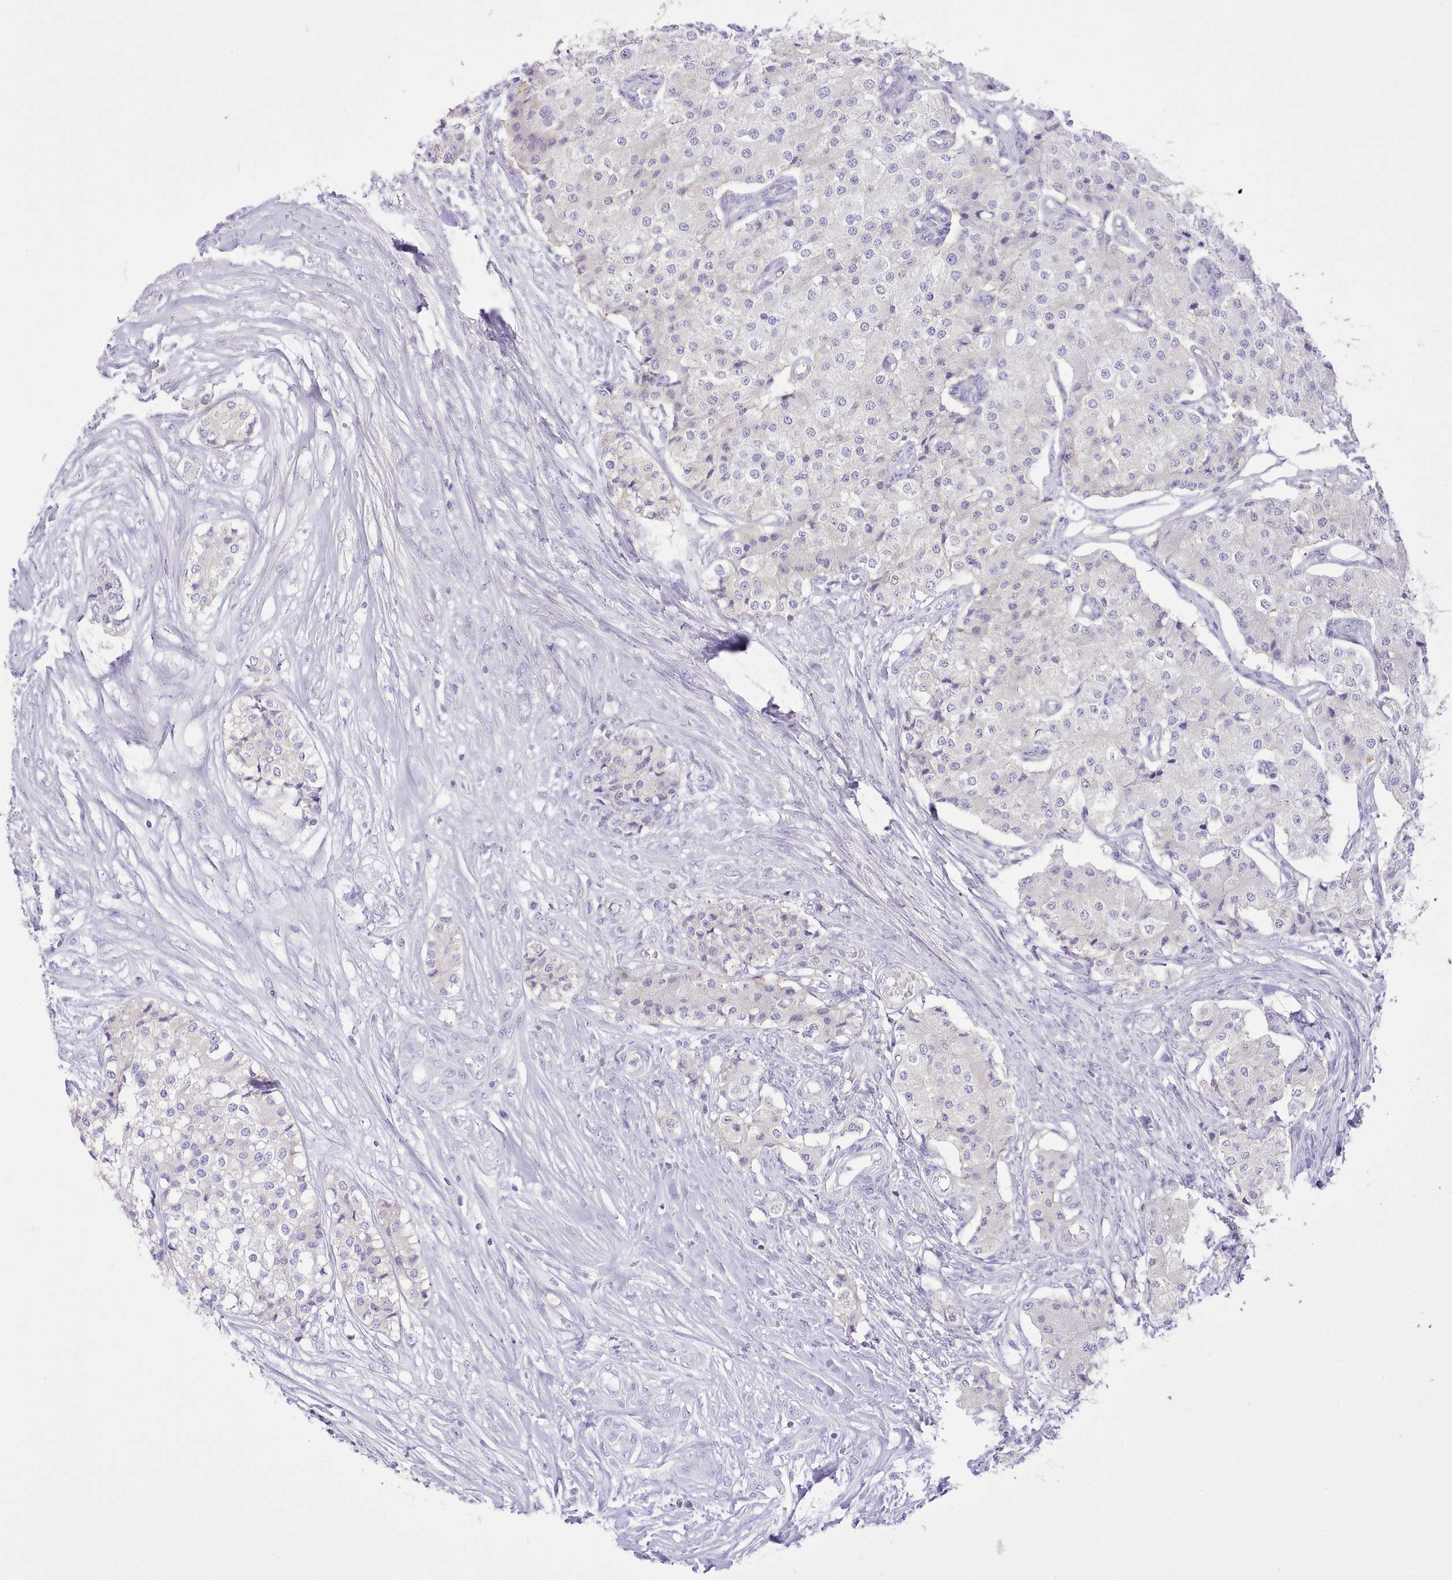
{"staining": {"intensity": "negative", "quantity": "none", "location": "none"}, "tissue": "carcinoid", "cell_type": "Tumor cells", "image_type": "cancer", "snomed": [{"axis": "morphology", "description": "Carcinoid, malignant, NOS"}, {"axis": "topography", "description": "Colon"}], "caption": "Immunohistochemistry of carcinoid demonstrates no staining in tumor cells. (Stains: DAB immunohistochemistry (IHC) with hematoxylin counter stain, Microscopy: brightfield microscopy at high magnification).", "gene": "MDFI", "patient": {"sex": "female", "age": 52}}